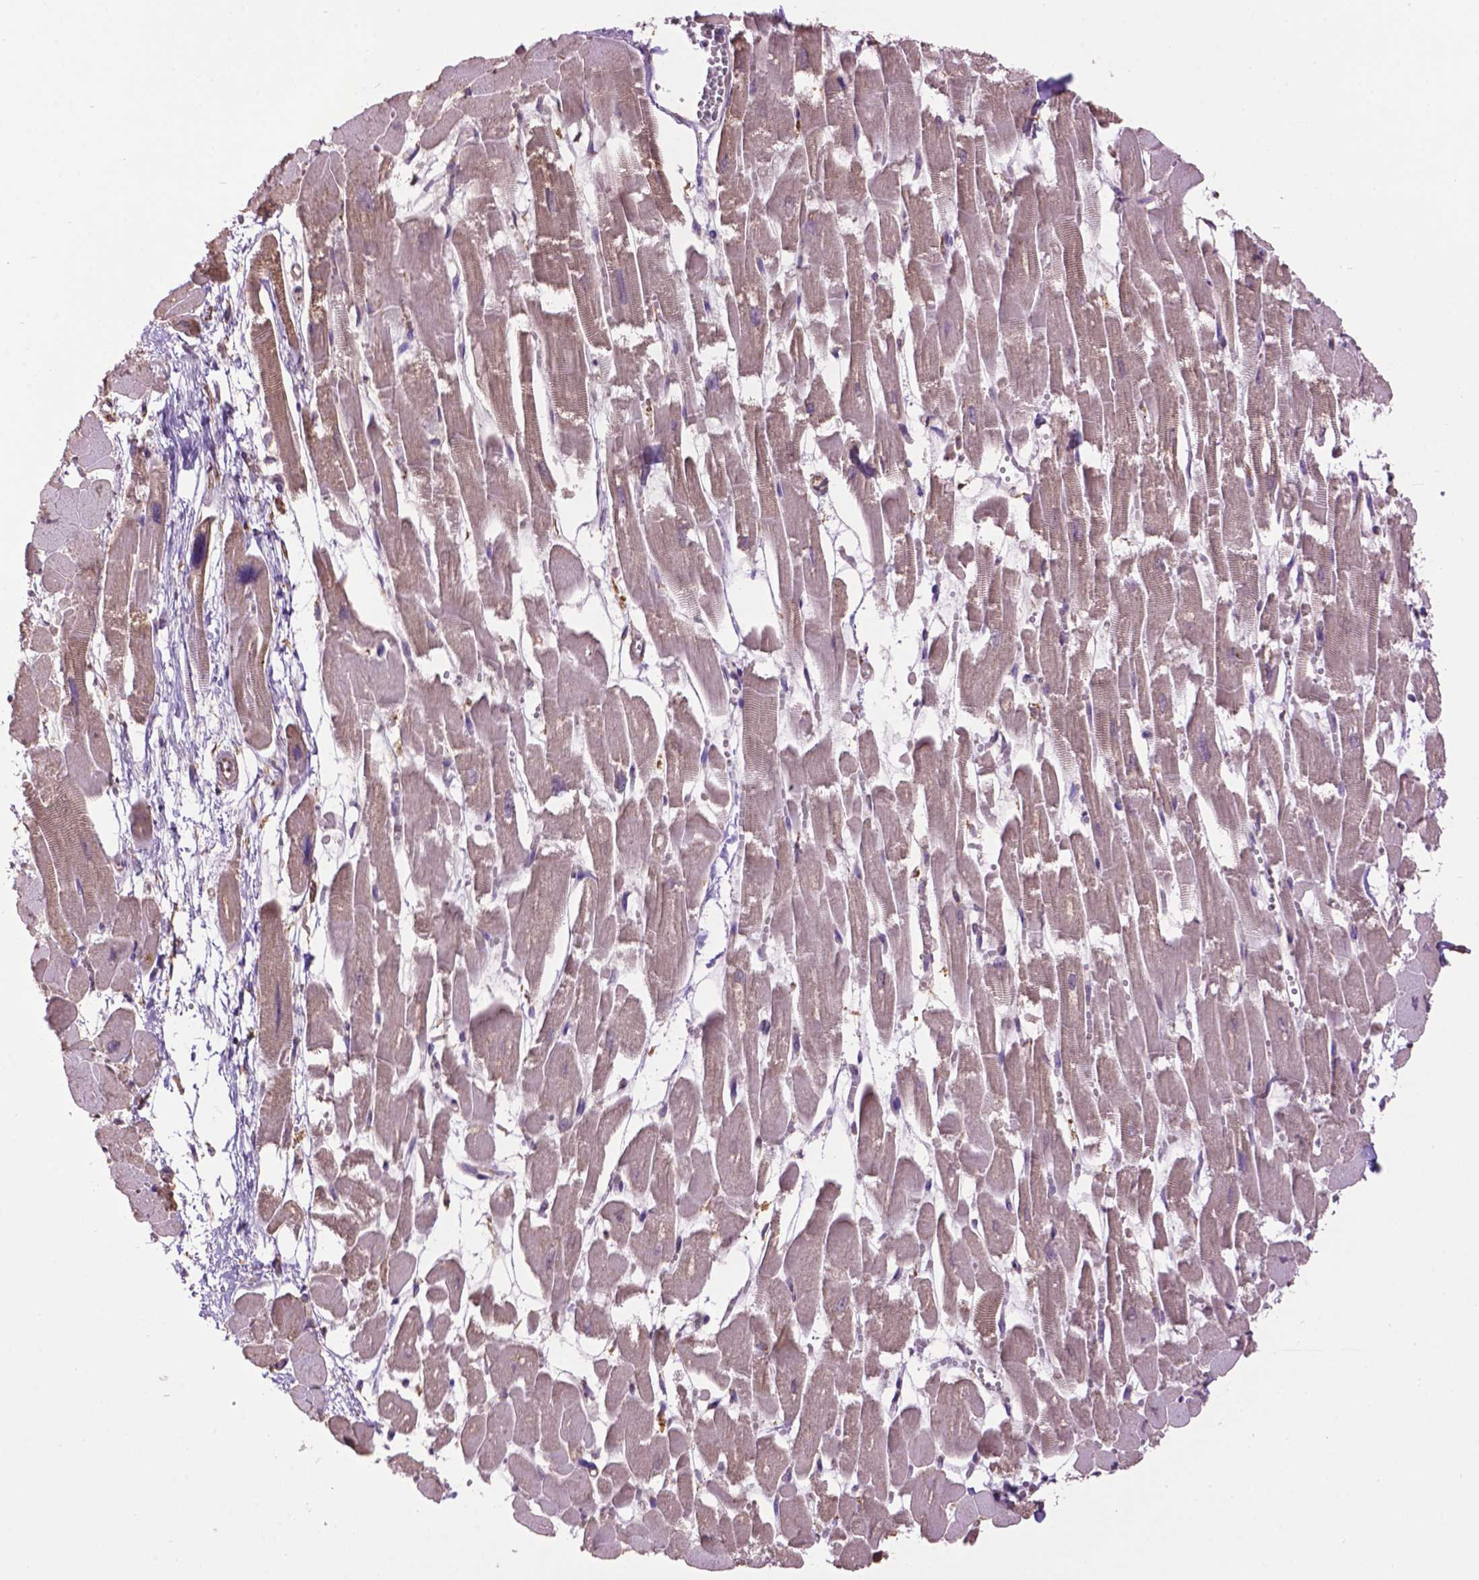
{"staining": {"intensity": "weak", "quantity": "25%-75%", "location": "cytoplasmic/membranous"}, "tissue": "heart muscle", "cell_type": "Cardiomyocytes", "image_type": "normal", "snomed": [{"axis": "morphology", "description": "Normal tissue, NOS"}, {"axis": "topography", "description": "Heart"}], "caption": "Immunohistochemistry (IHC) of benign human heart muscle reveals low levels of weak cytoplasmic/membranous positivity in approximately 25%-75% of cardiomyocytes. (IHC, brightfield microscopy, high magnification).", "gene": "PPP2R5E", "patient": {"sex": "female", "age": 52}}